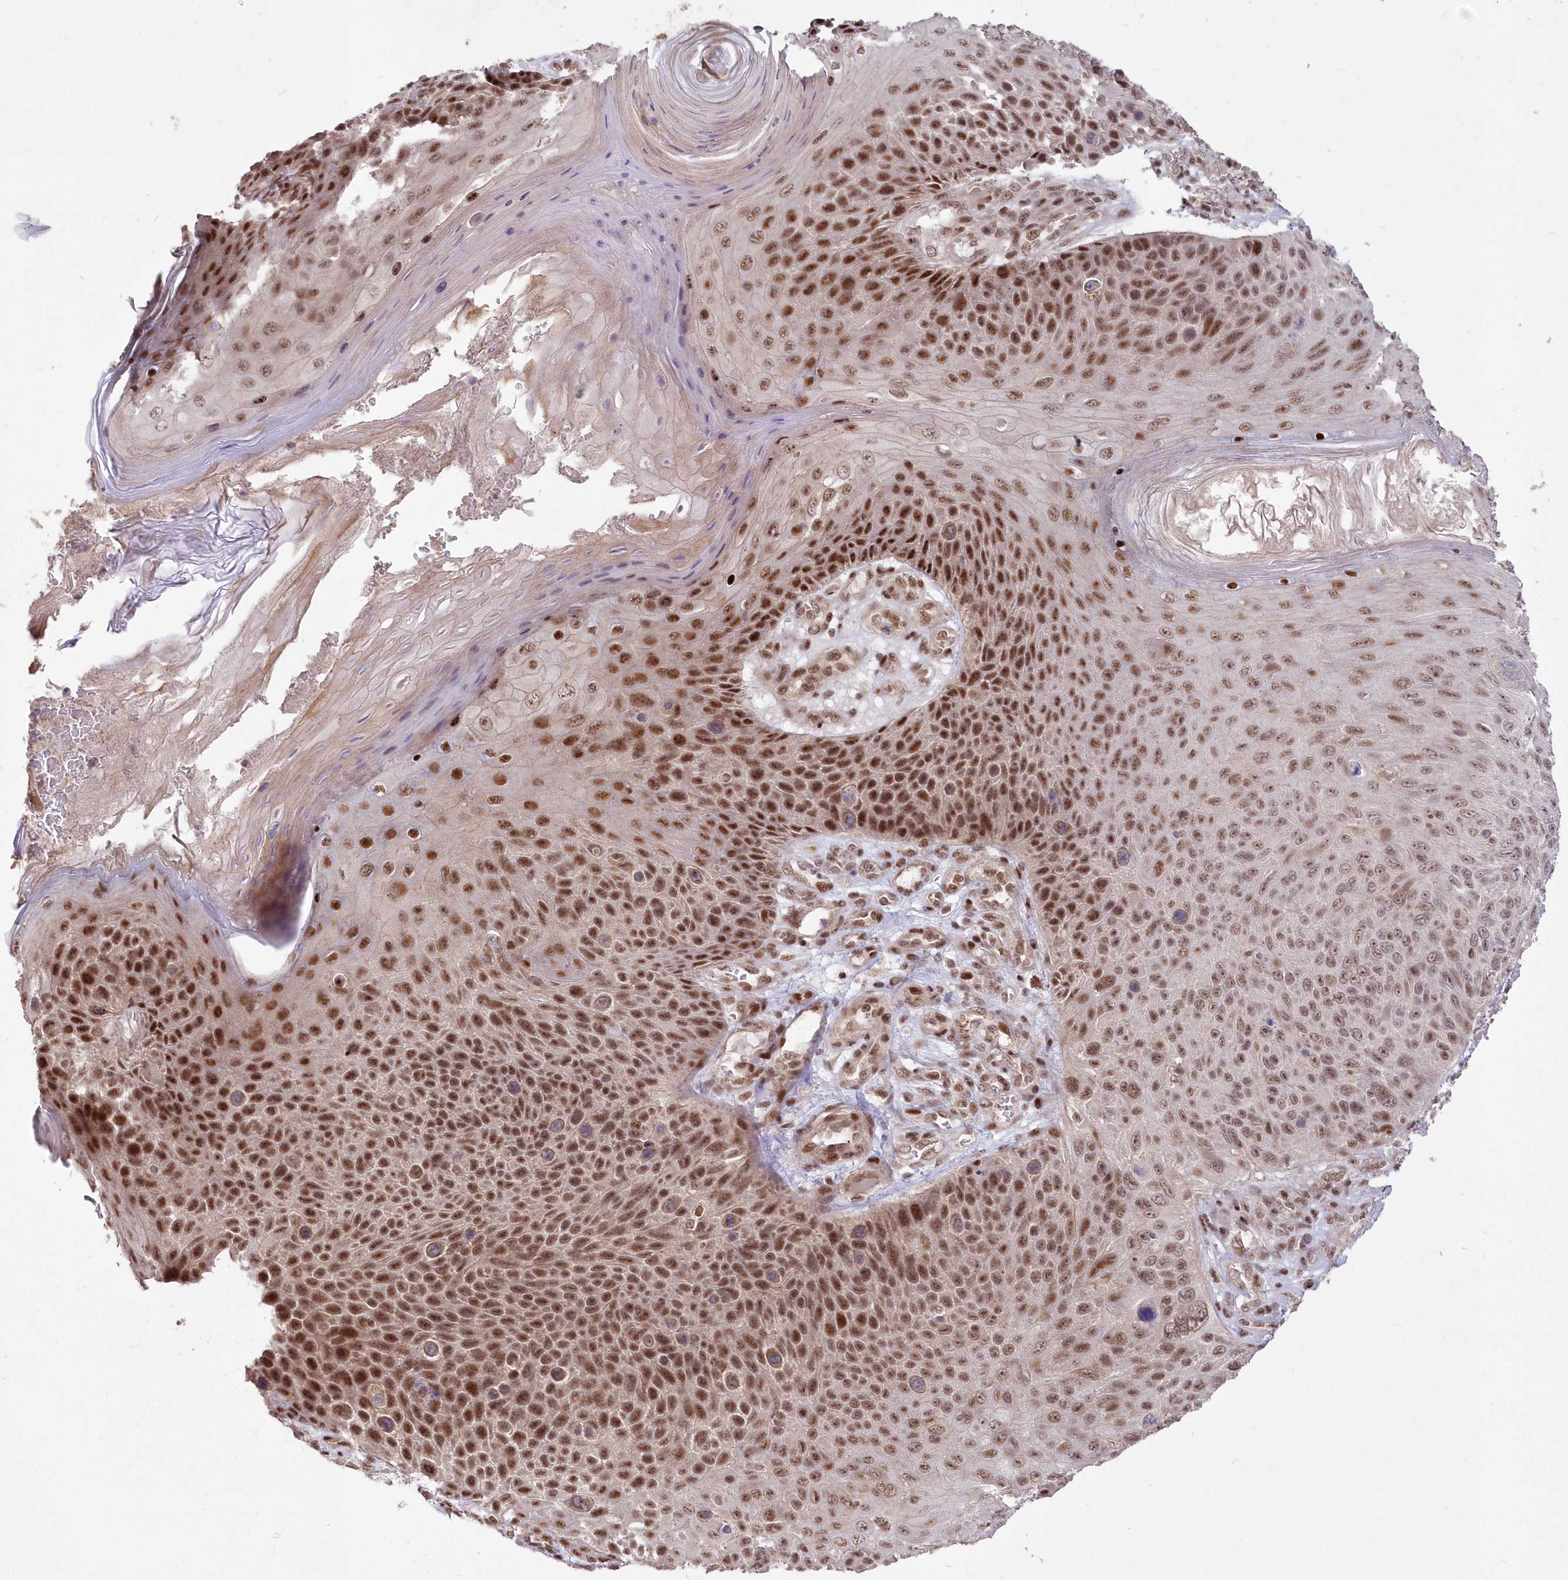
{"staining": {"intensity": "moderate", "quantity": ">75%", "location": "nuclear"}, "tissue": "skin cancer", "cell_type": "Tumor cells", "image_type": "cancer", "snomed": [{"axis": "morphology", "description": "Squamous cell carcinoma, NOS"}, {"axis": "topography", "description": "Skin"}], "caption": "Moderate nuclear protein positivity is present in approximately >75% of tumor cells in skin cancer (squamous cell carcinoma).", "gene": "WBP1L", "patient": {"sex": "female", "age": 88}}